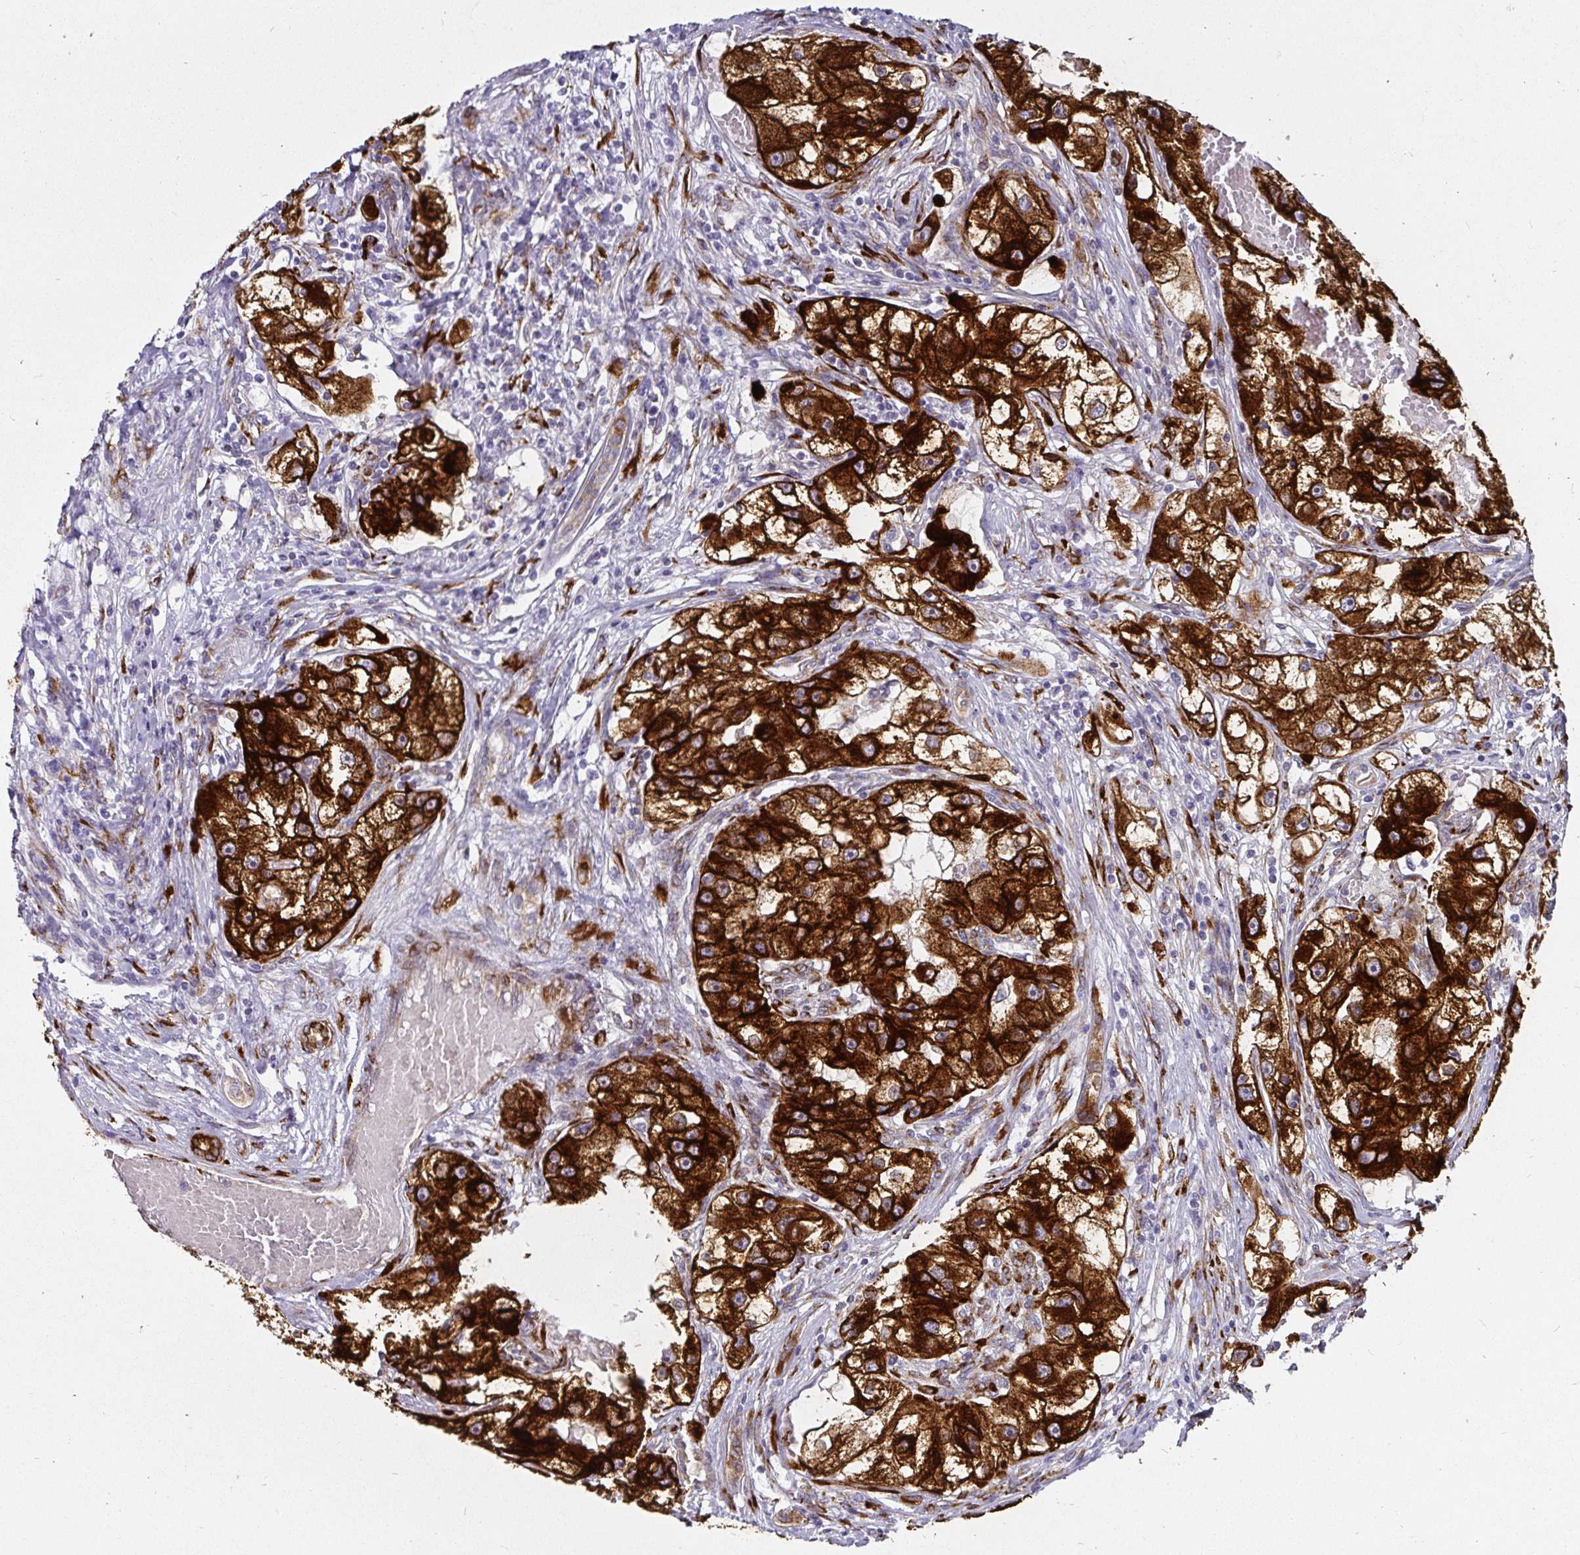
{"staining": {"intensity": "strong", "quantity": ">75%", "location": "cytoplasmic/membranous"}, "tissue": "renal cancer", "cell_type": "Tumor cells", "image_type": "cancer", "snomed": [{"axis": "morphology", "description": "Adenocarcinoma, NOS"}, {"axis": "topography", "description": "Kidney"}], "caption": "Immunohistochemistry photomicrograph of human renal cancer stained for a protein (brown), which reveals high levels of strong cytoplasmic/membranous positivity in about >75% of tumor cells.", "gene": "P4HA2", "patient": {"sex": "male", "age": 63}}